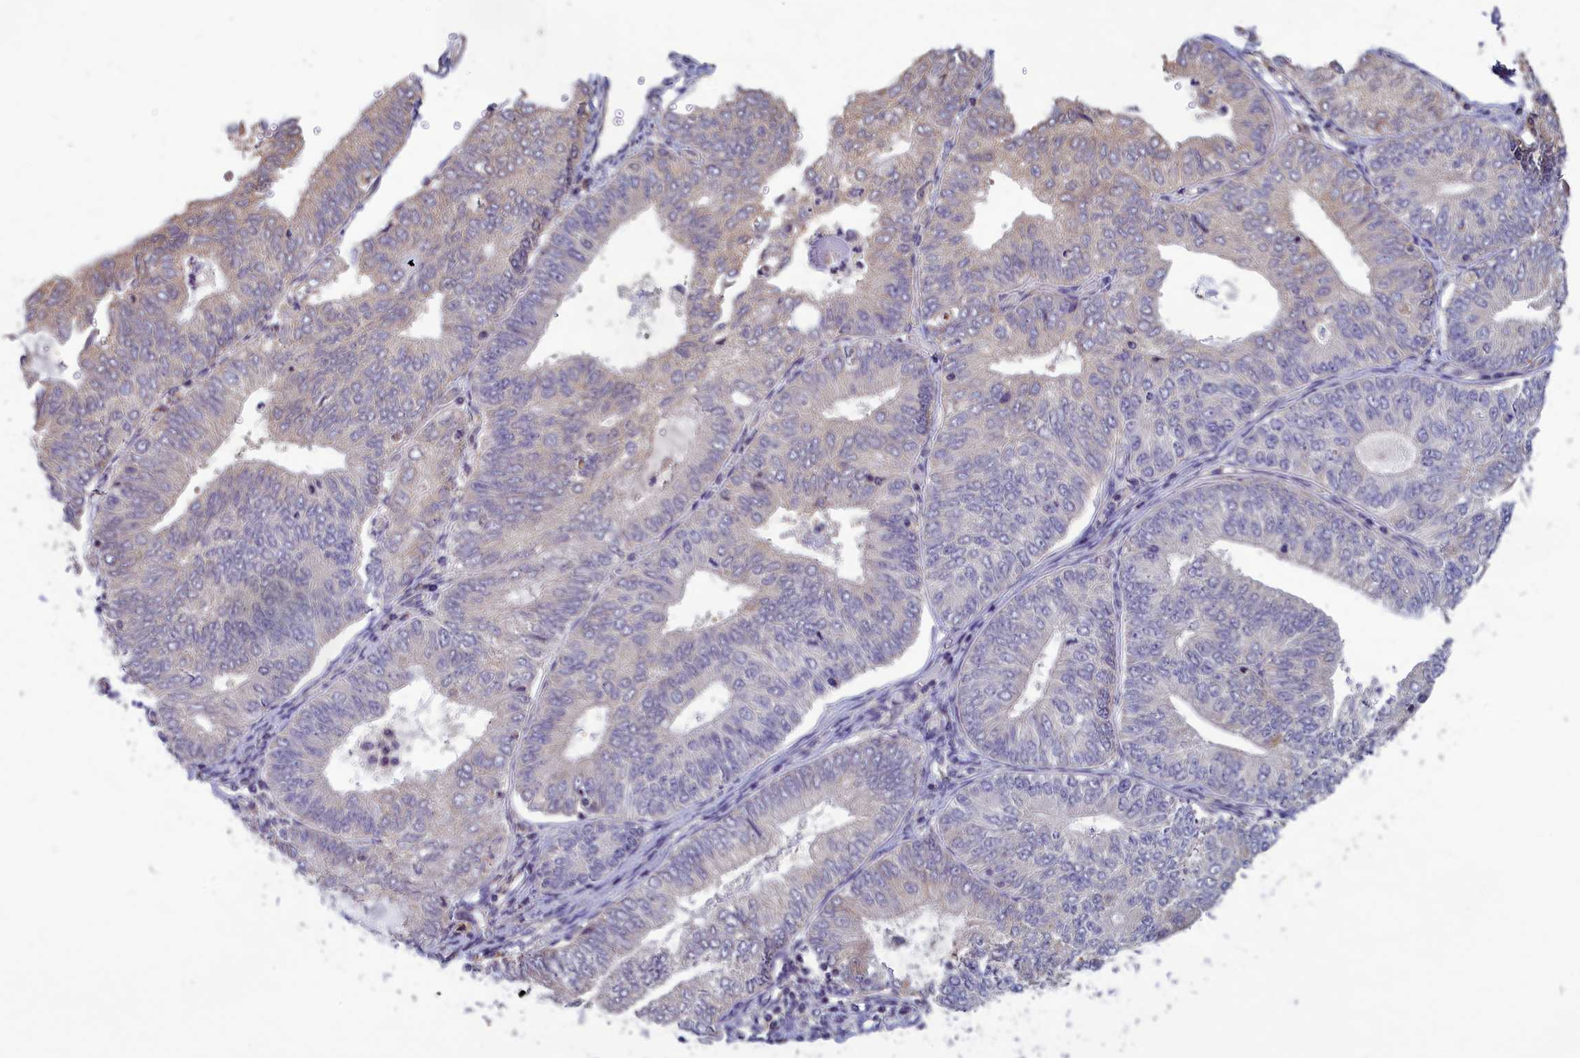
{"staining": {"intensity": "negative", "quantity": "none", "location": "none"}, "tissue": "endometrial cancer", "cell_type": "Tumor cells", "image_type": "cancer", "snomed": [{"axis": "morphology", "description": "Adenocarcinoma, NOS"}, {"axis": "topography", "description": "Endometrium"}], "caption": "This photomicrograph is of adenocarcinoma (endometrial) stained with IHC to label a protein in brown with the nuclei are counter-stained blue. There is no staining in tumor cells.", "gene": "HECA", "patient": {"sex": "female", "age": 68}}